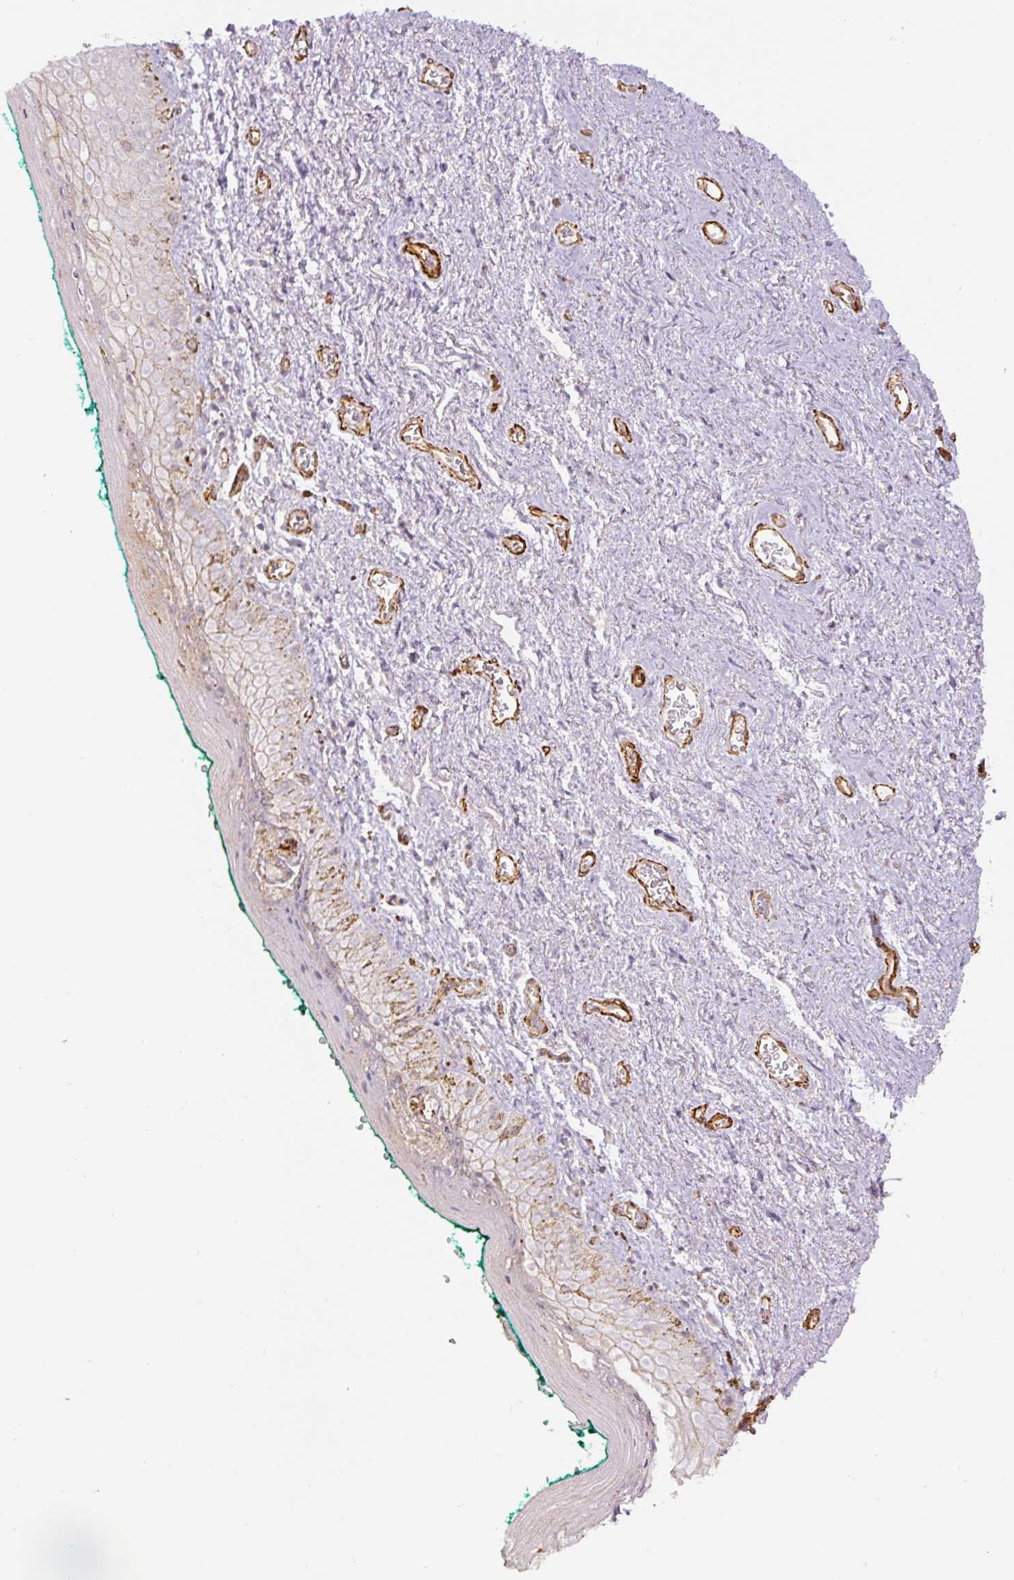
{"staining": {"intensity": "negative", "quantity": "none", "location": "none"}, "tissue": "vagina", "cell_type": "Squamous epithelial cells", "image_type": "normal", "snomed": [{"axis": "morphology", "description": "Normal tissue, NOS"}, {"axis": "topography", "description": "Vulva"}, {"axis": "topography", "description": "Vagina"}, {"axis": "topography", "description": "Peripheral nerve tissue"}], "caption": "IHC histopathology image of benign vagina: human vagina stained with DAB exhibits no significant protein staining in squamous epithelial cells. The staining was performed using DAB (3,3'-diaminobenzidine) to visualize the protein expression in brown, while the nuclei were stained in blue with hematoxylin (Magnification: 20x).", "gene": "MYL12A", "patient": {"sex": "female", "age": 66}}